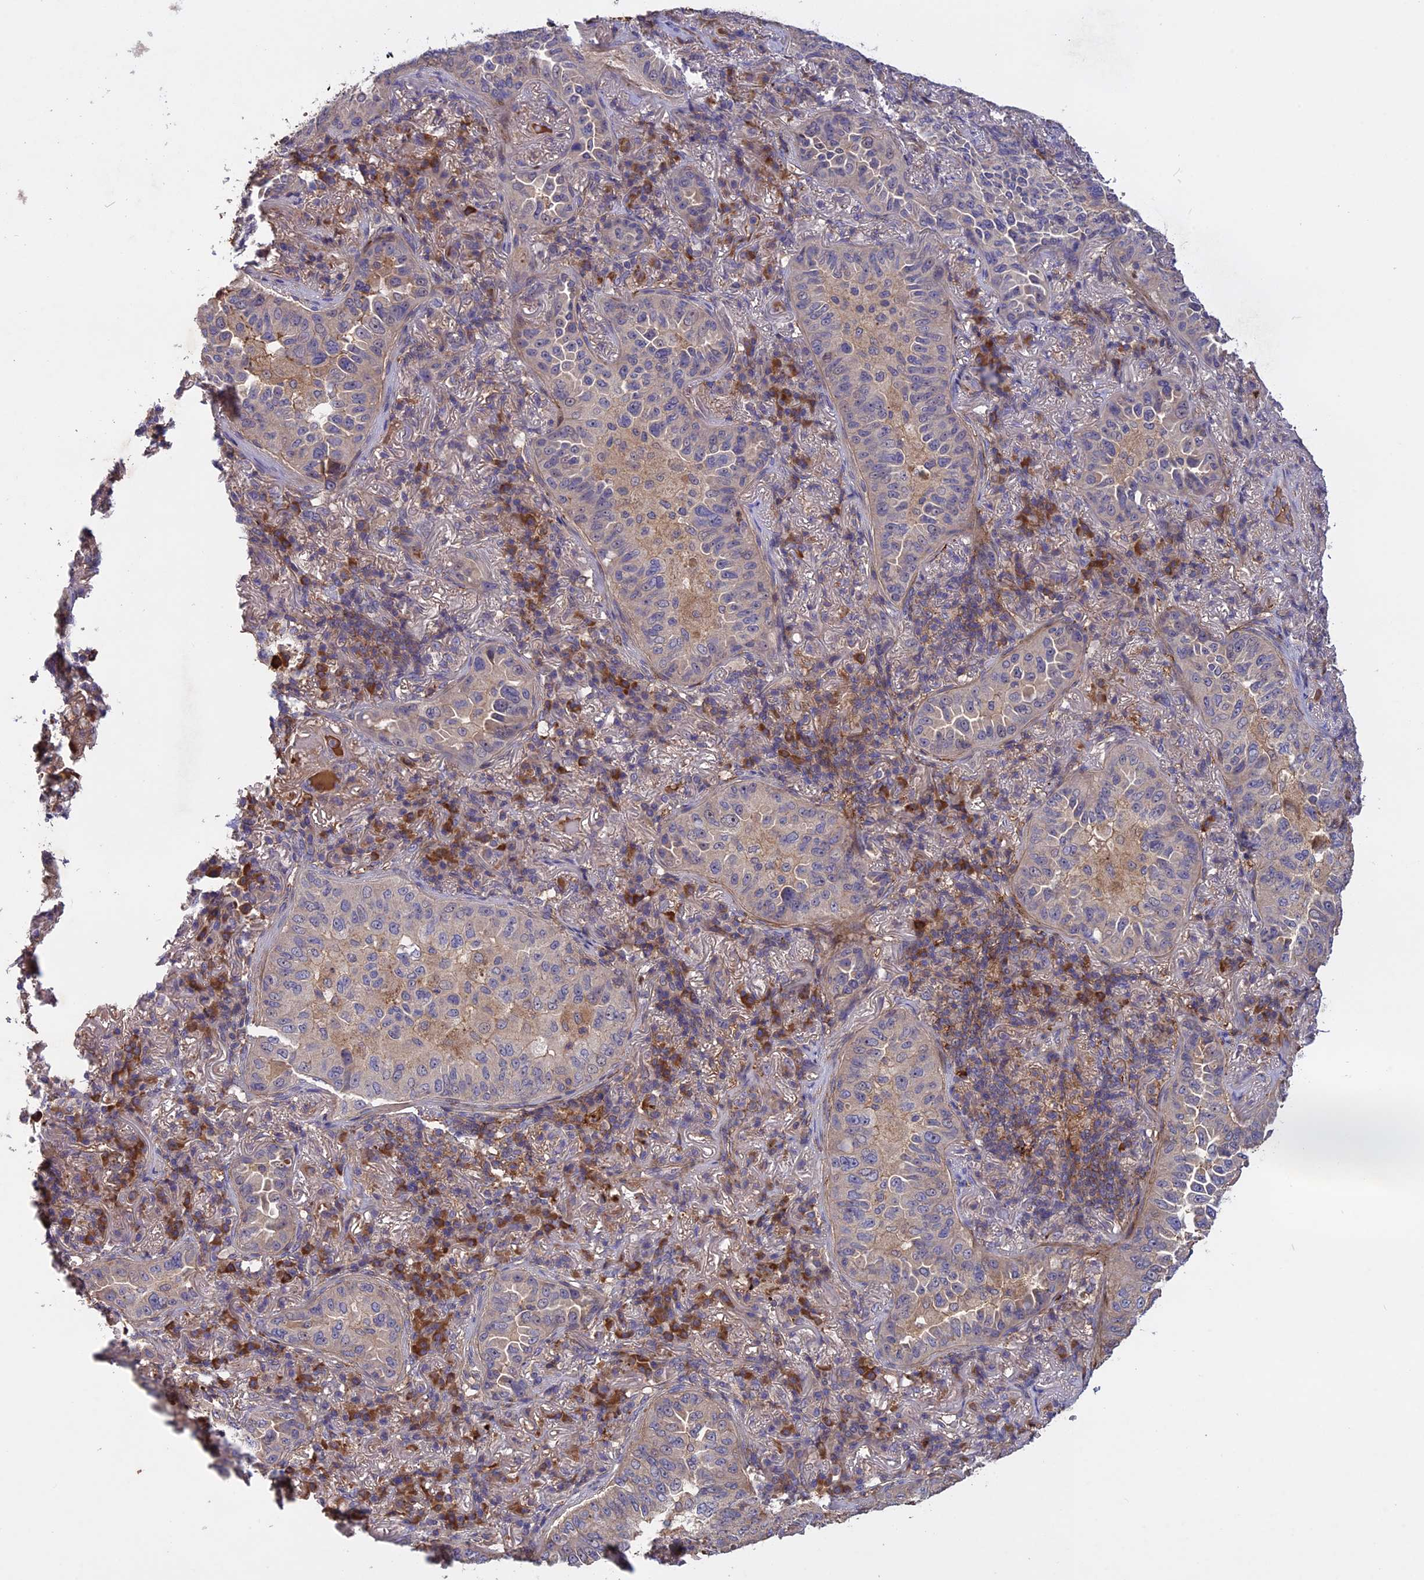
{"staining": {"intensity": "negative", "quantity": "none", "location": "none"}, "tissue": "lung cancer", "cell_type": "Tumor cells", "image_type": "cancer", "snomed": [{"axis": "morphology", "description": "Adenocarcinoma, NOS"}, {"axis": "topography", "description": "Lung"}], "caption": "DAB immunohistochemical staining of lung cancer (adenocarcinoma) demonstrates no significant staining in tumor cells. Nuclei are stained in blue.", "gene": "ADO", "patient": {"sex": "female", "age": 69}}